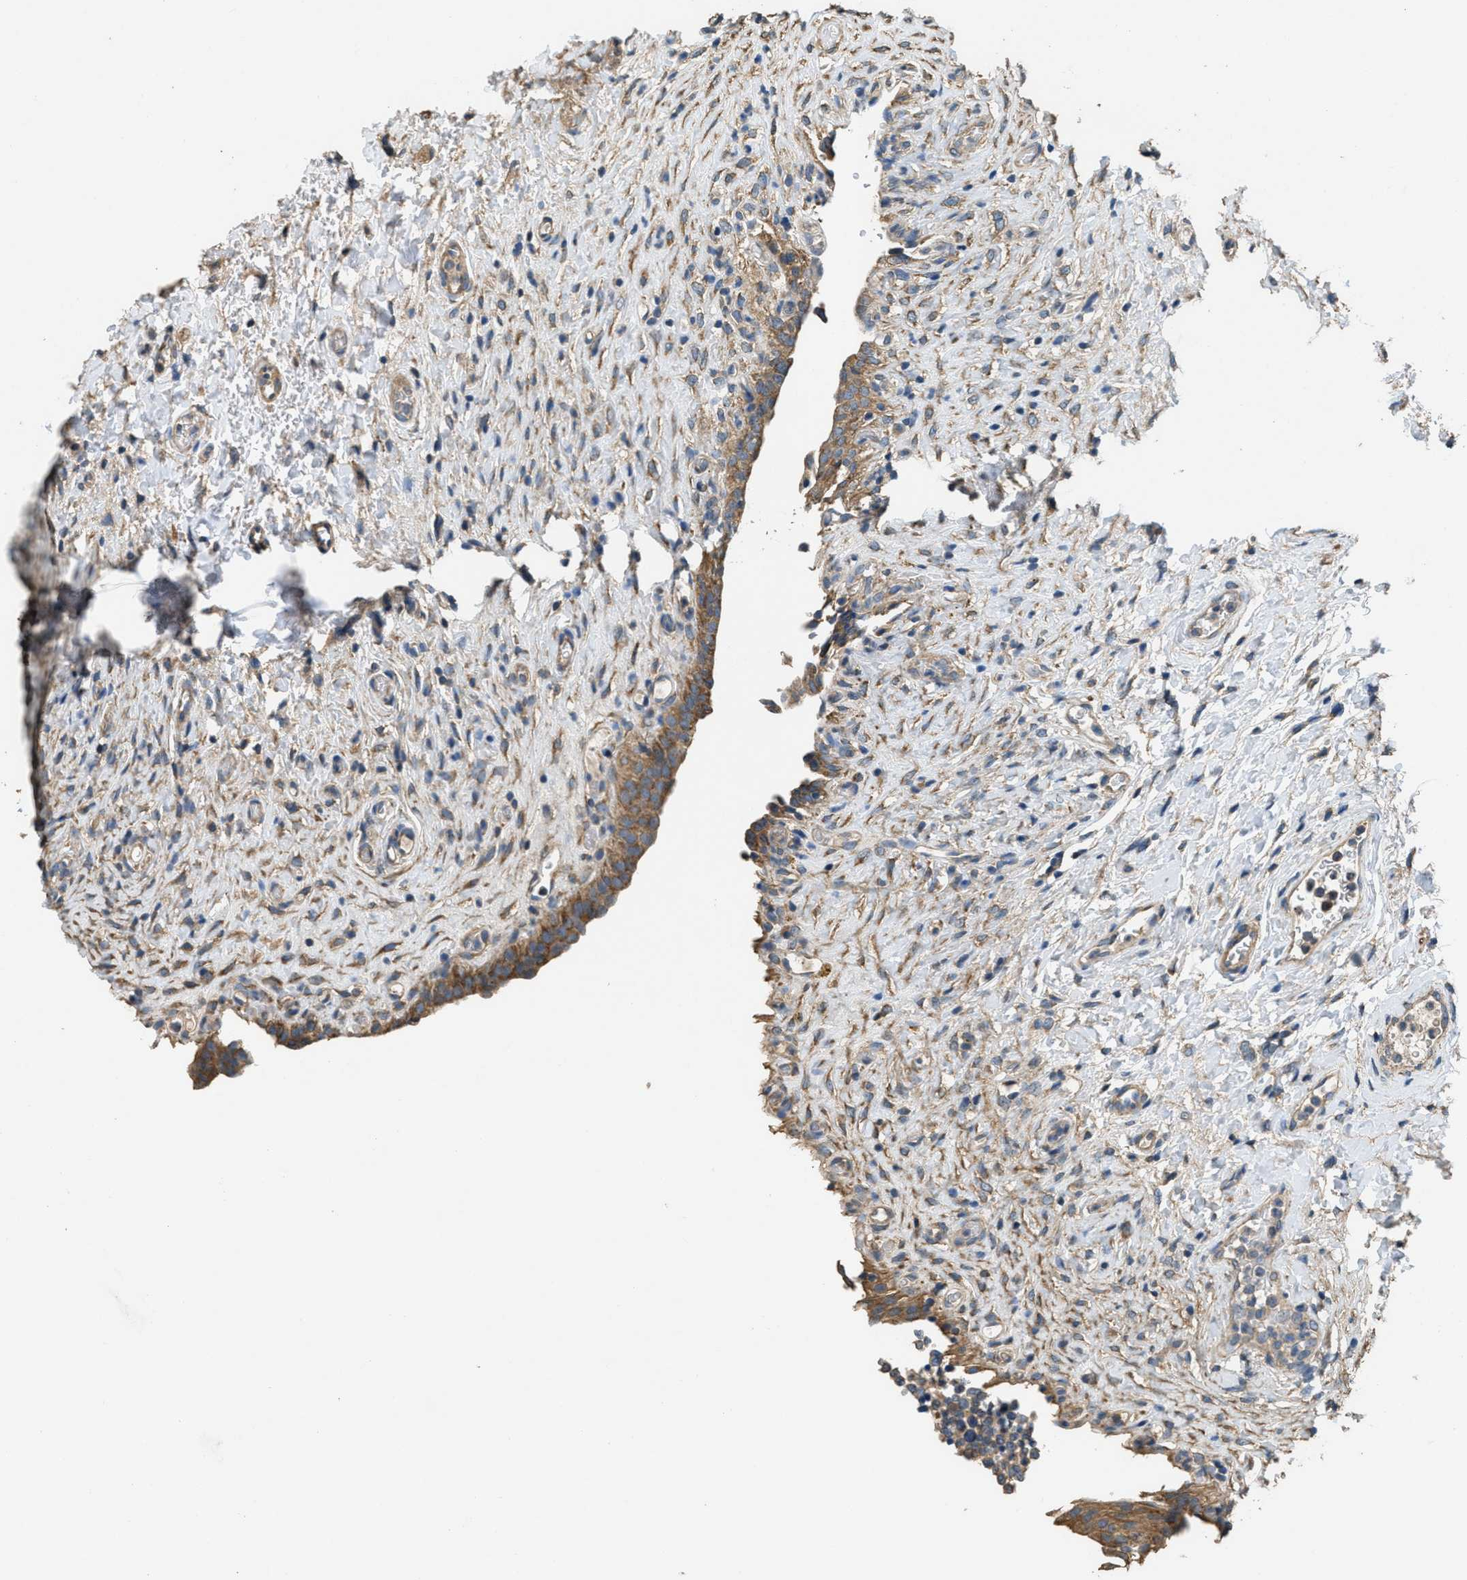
{"staining": {"intensity": "moderate", "quantity": ">75%", "location": "cytoplasmic/membranous"}, "tissue": "urinary bladder", "cell_type": "Urothelial cells", "image_type": "normal", "snomed": [{"axis": "morphology", "description": "Urothelial carcinoma, High grade"}, {"axis": "topography", "description": "Urinary bladder"}], "caption": "The histopathology image reveals immunohistochemical staining of normal urinary bladder. There is moderate cytoplasmic/membranous expression is identified in approximately >75% of urothelial cells. (DAB IHC with brightfield microscopy, high magnification).", "gene": "THBS2", "patient": {"sex": "male", "age": 46}}